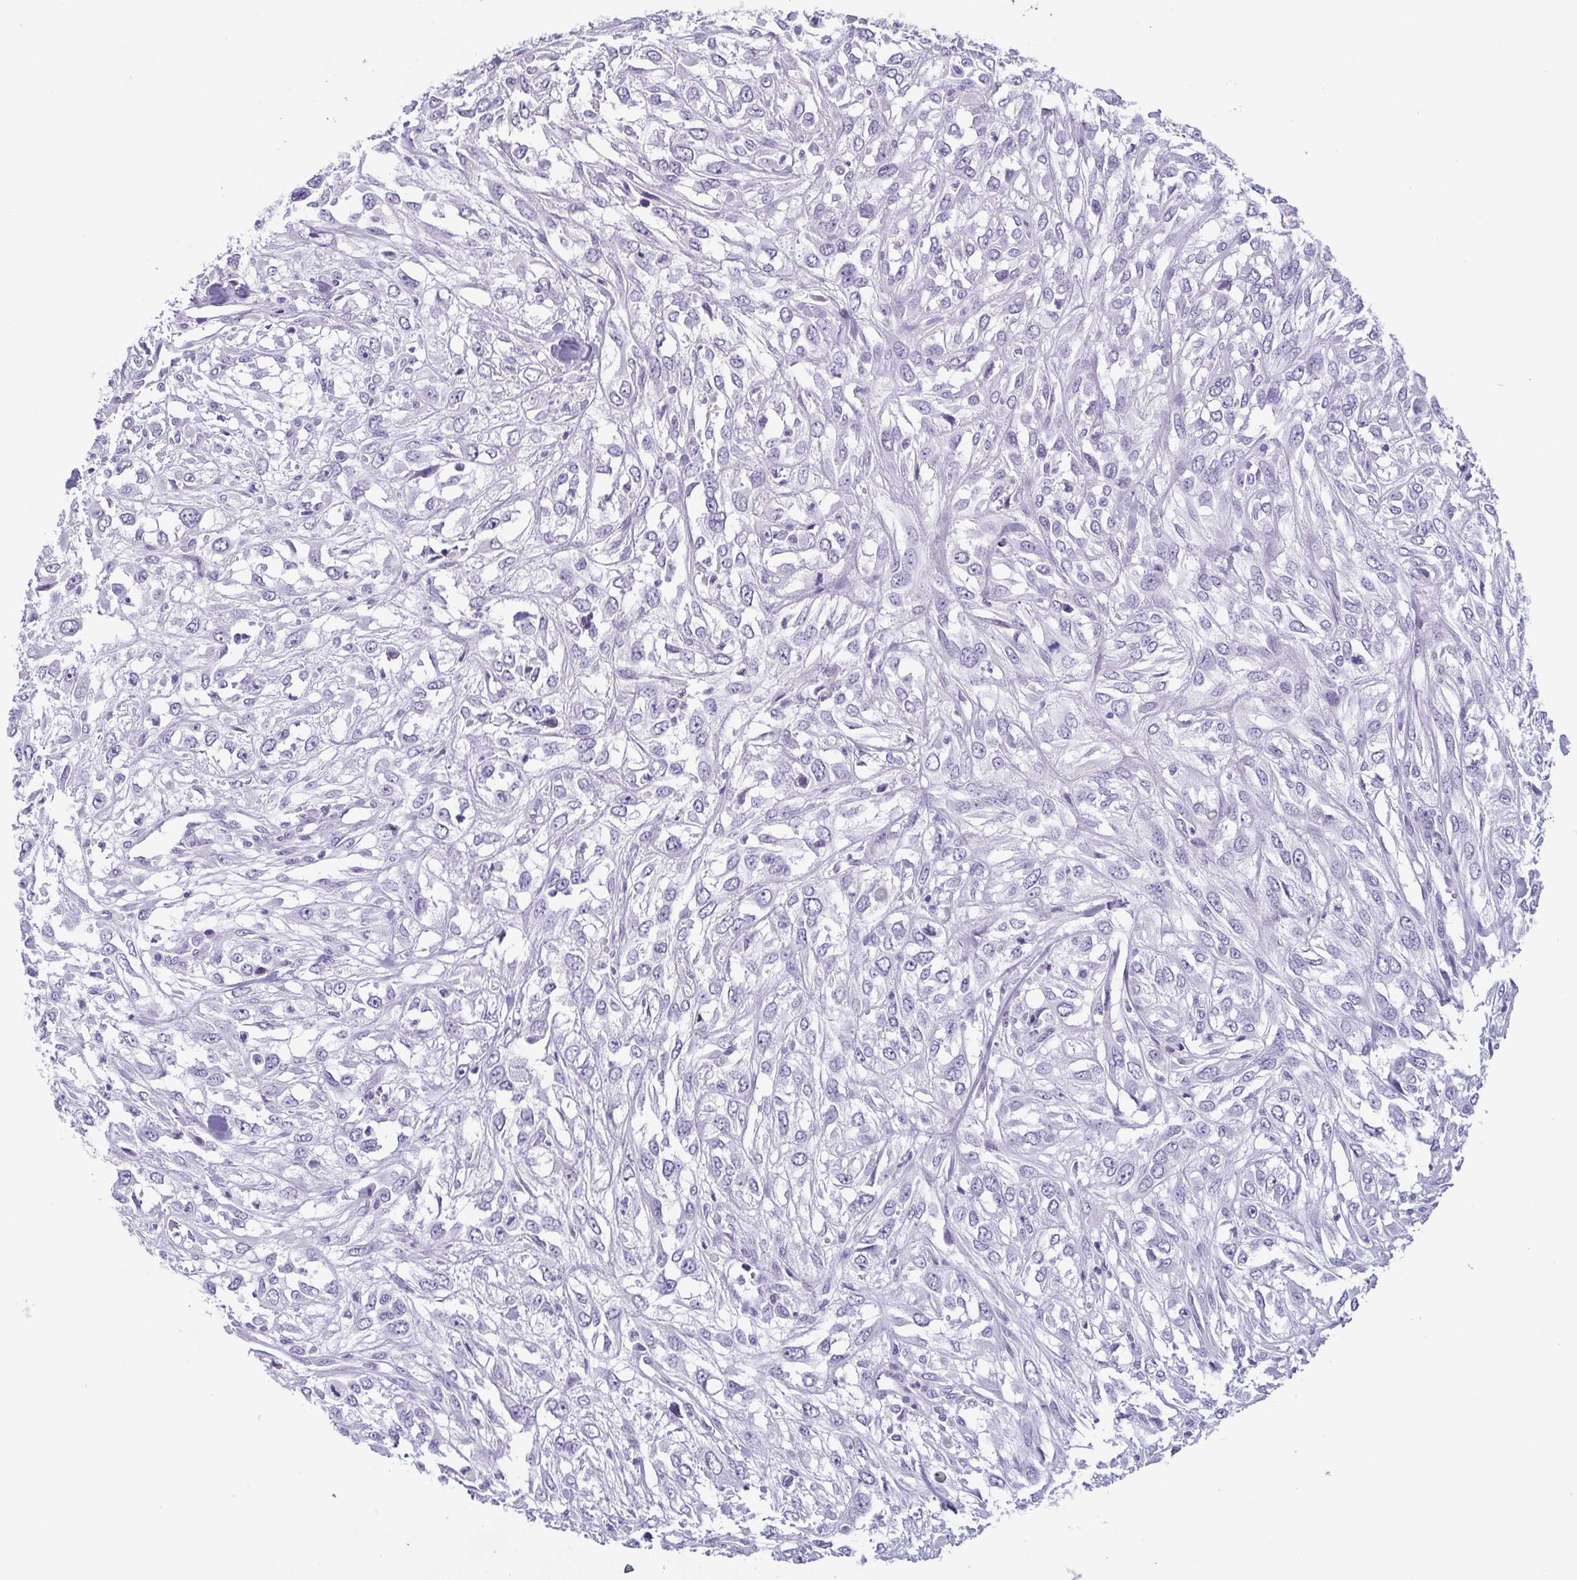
{"staining": {"intensity": "negative", "quantity": "none", "location": "none"}, "tissue": "urothelial cancer", "cell_type": "Tumor cells", "image_type": "cancer", "snomed": [{"axis": "morphology", "description": "Urothelial carcinoma, High grade"}, {"axis": "topography", "description": "Urinary bladder"}], "caption": "High-grade urothelial carcinoma was stained to show a protein in brown. There is no significant staining in tumor cells.", "gene": "KRT78", "patient": {"sex": "male", "age": 67}}